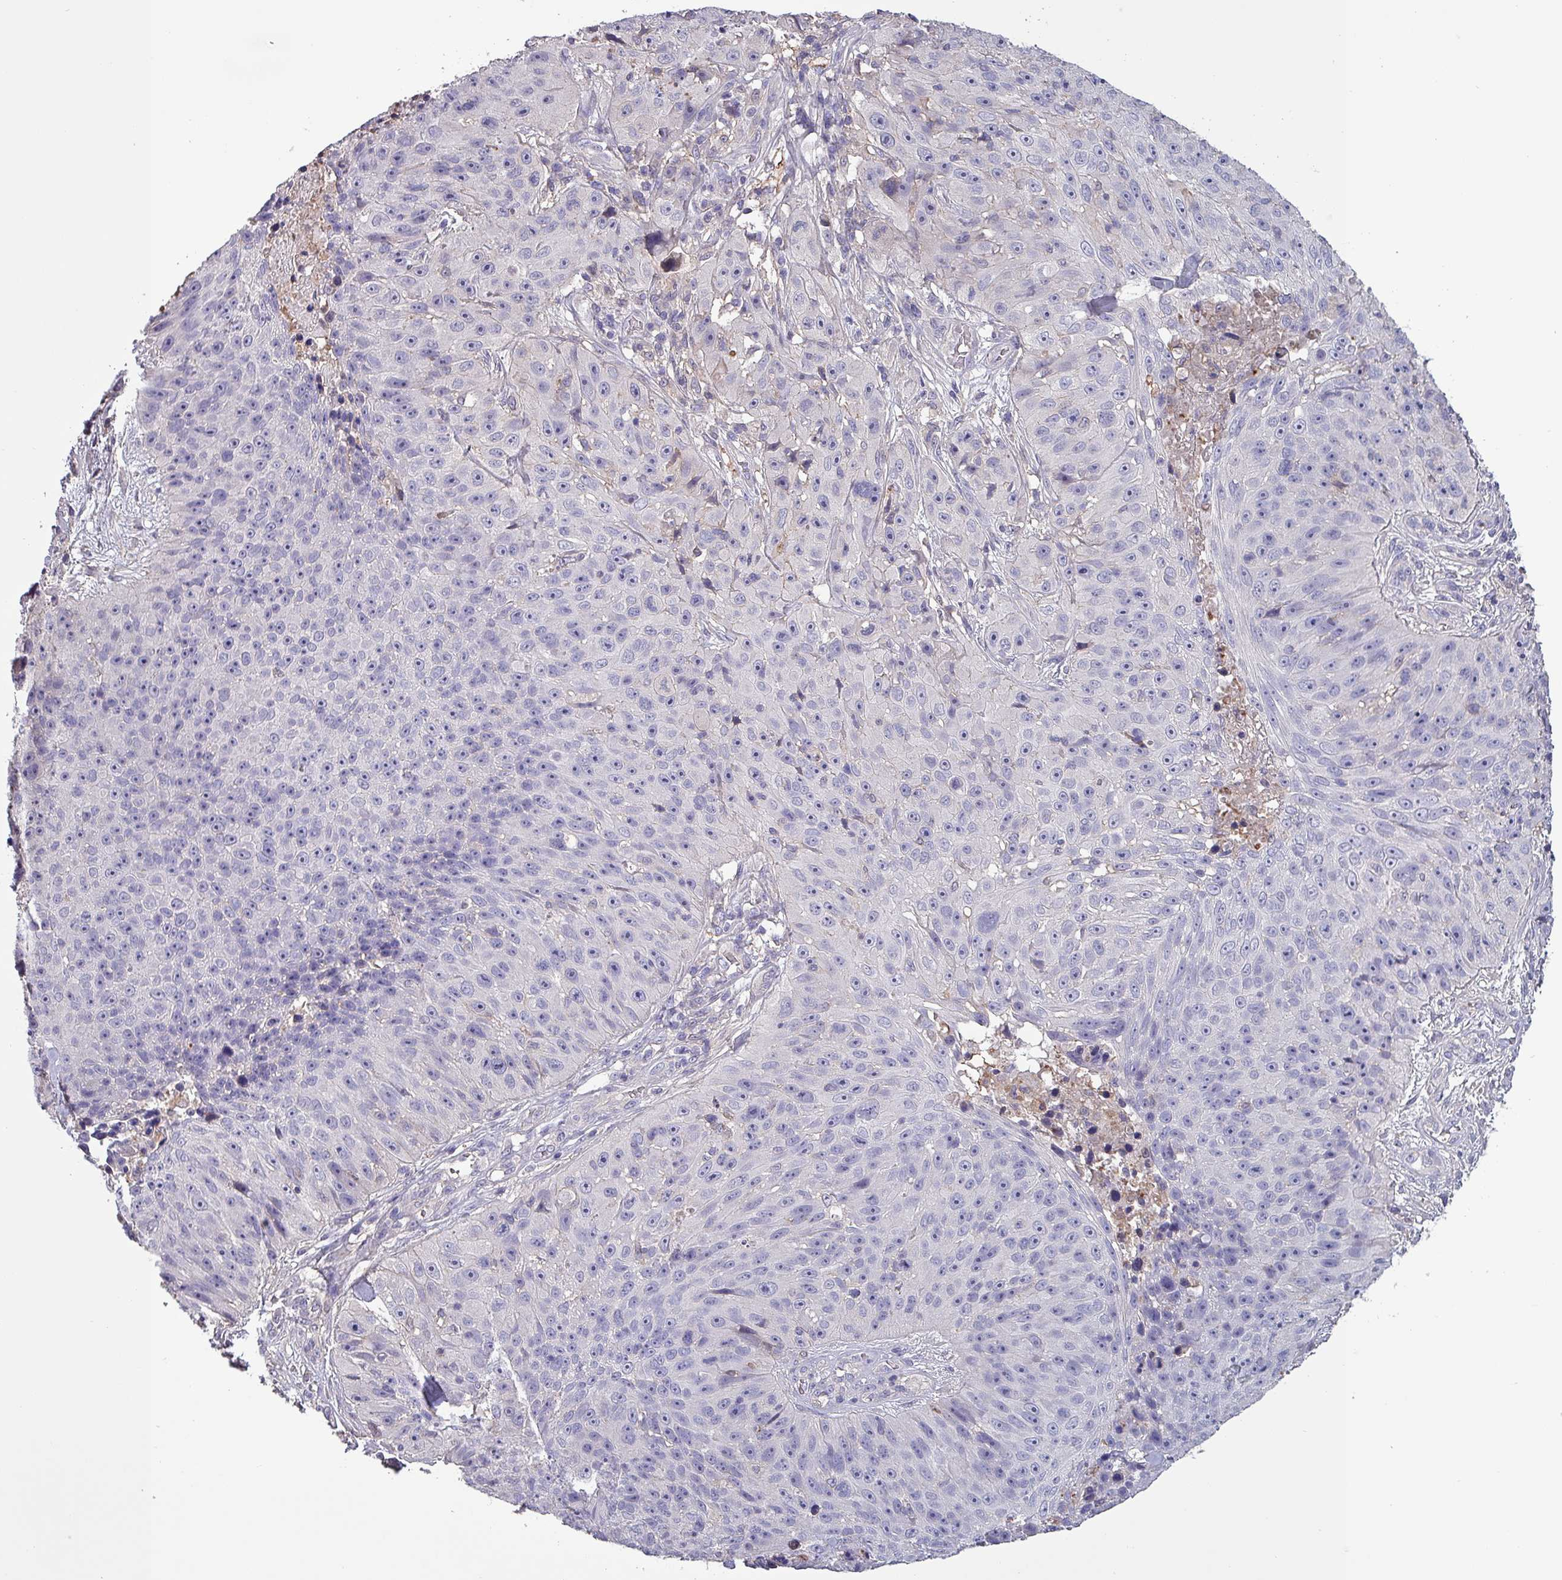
{"staining": {"intensity": "negative", "quantity": "none", "location": "none"}, "tissue": "skin cancer", "cell_type": "Tumor cells", "image_type": "cancer", "snomed": [{"axis": "morphology", "description": "Squamous cell carcinoma, NOS"}, {"axis": "topography", "description": "Skin"}], "caption": "Immunohistochemistry image of neoplastic tissue: skin cancer (squamous cell carcinoma) stained with DAB (3,3'-diaminobenzidine) demonstrates no significant protein positivity in tumor cells.", "gene": "HTRA4", "patient": {"sex": "female", "age": 87}}